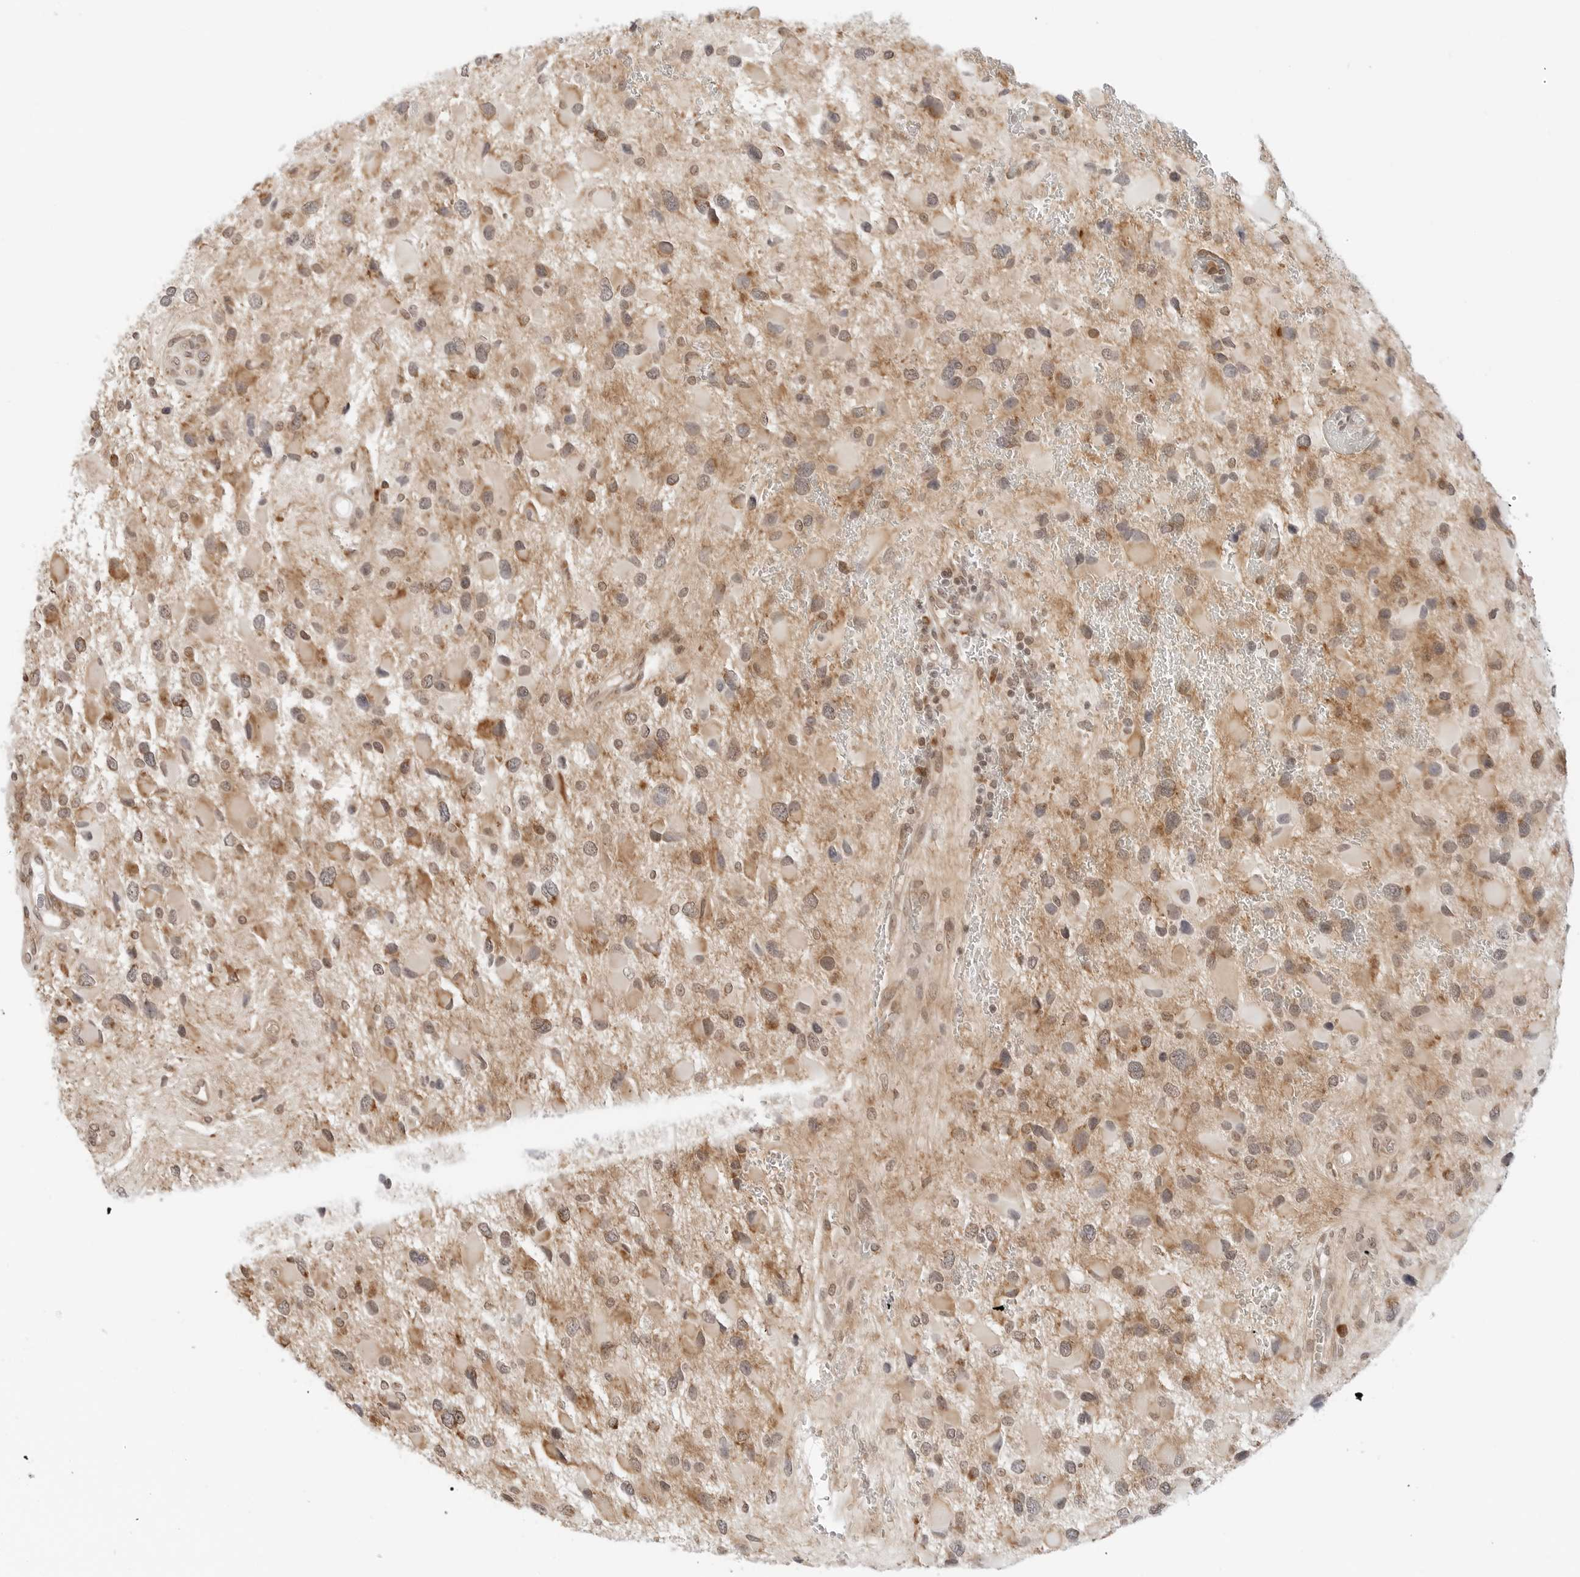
{"staining": {"intensity": "moderate", "quantity": ">75%", "location": "cytoplasmic/membranous"}, "tissue": "glioma", "cell_type": "Tumor cells", "image_type": "cancer", "snomed": [{"axis": "morphology", "description": "Glioma, malignant, High grade"}, {"axis": "topography", "description": "Brain"}], "caption": "High-grade glioma (malignant) tissue displays moderate cytoplasmic/membranous expression in approximately >75% of tumor cells, visualized by immunohistochemistry.", "gene": "POLR3GL", "patient": {"sex": "male", "age": 53}}